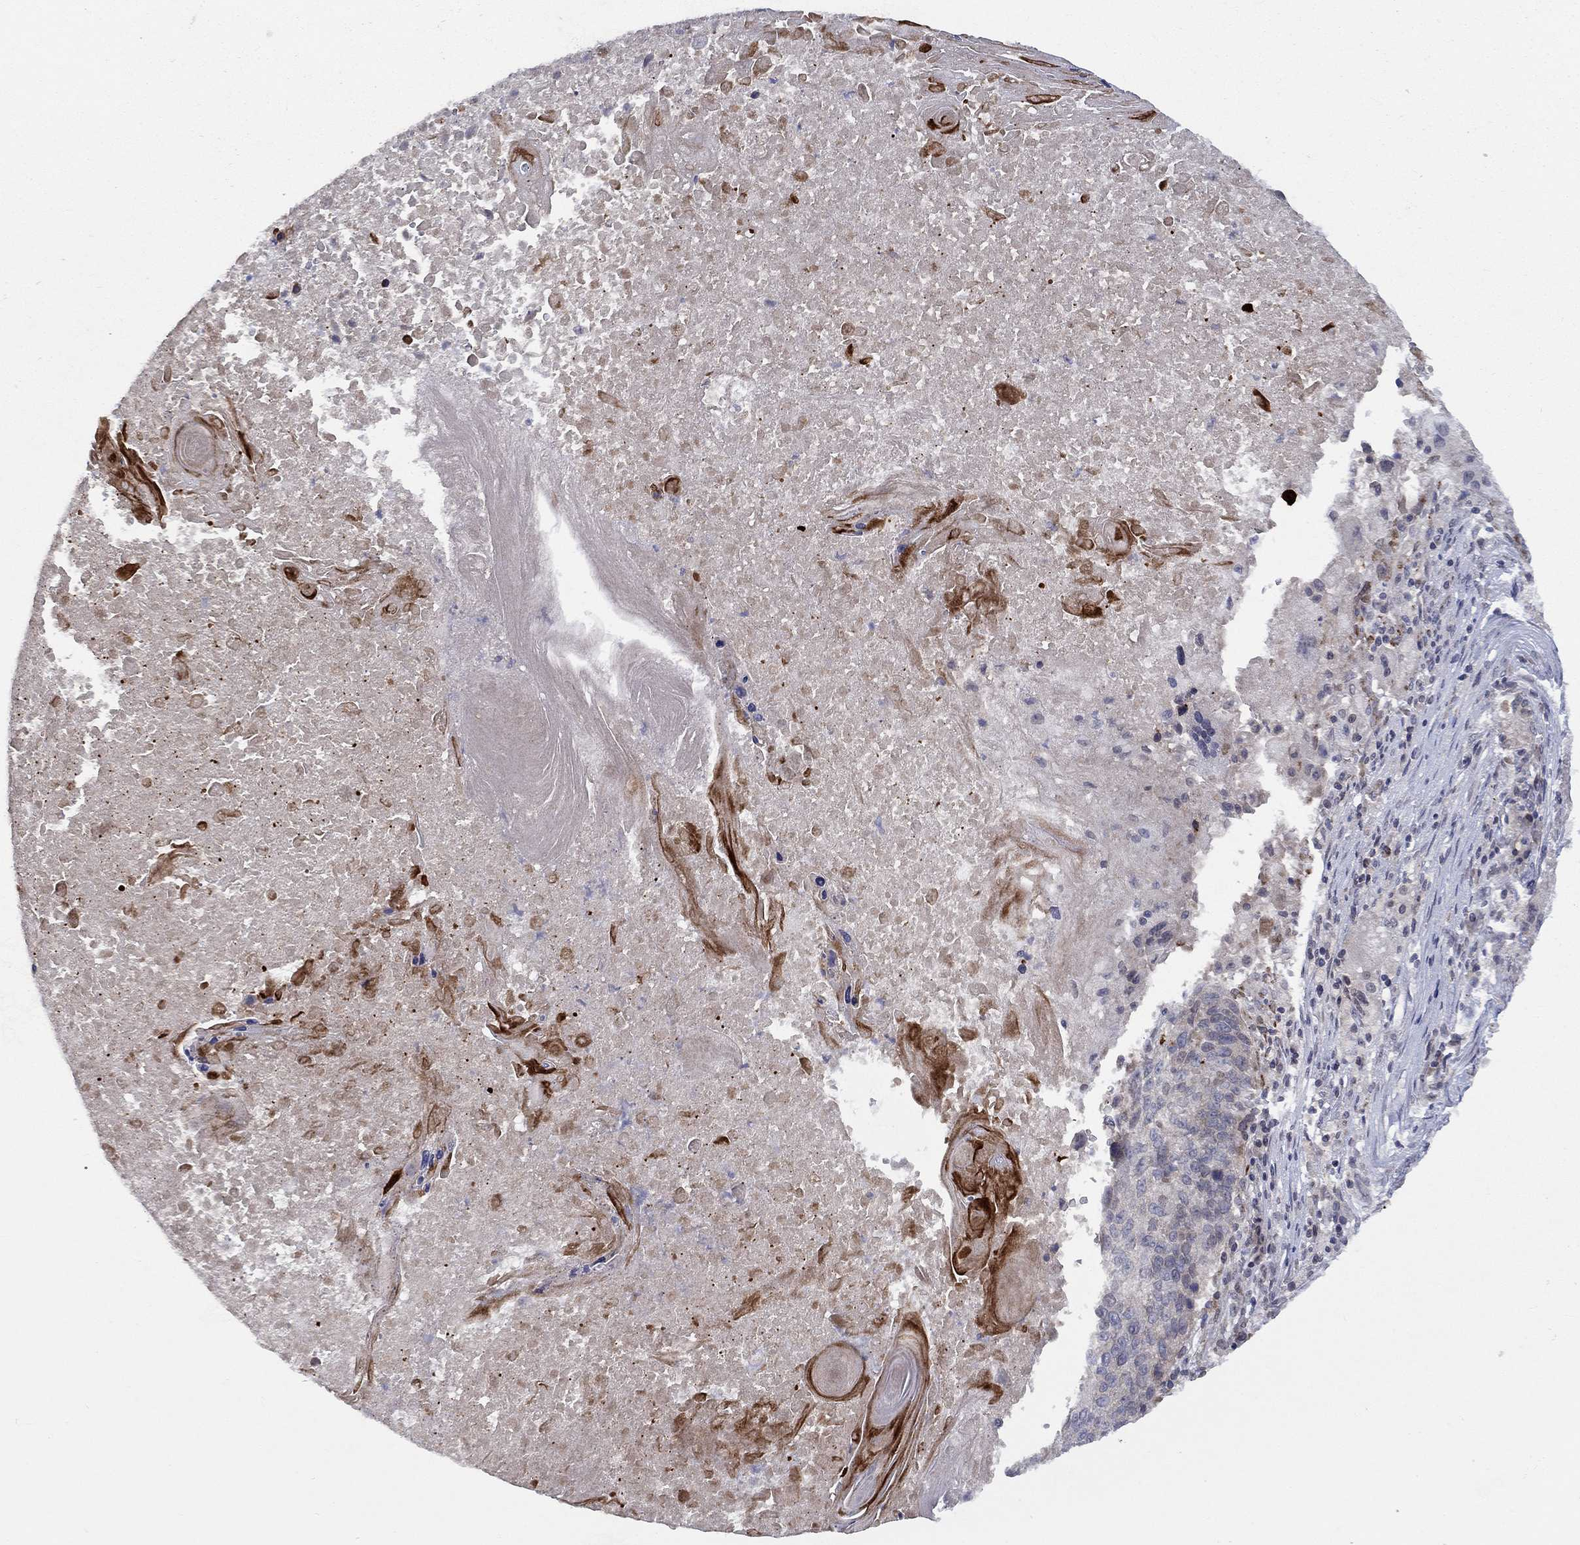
{"staining": {"intensity": "negative", "quantity": "none", "location": "none"}, "tissue": "lung cancer", "cell_type": "Tumor cells", "image_type": "cancer", "snomed": [{"axis": "morphology", "description": "Squamous cell carcinoma, NOS"}, {"axis": "topography", "description": "Lung"}], "caption": "This is an IHC photomicrograph of lung squamous cell carcinoma. There is no positivity in tumor cells.", "gene": "CETN3", "patient": {"sex": "male", "age": 73}}